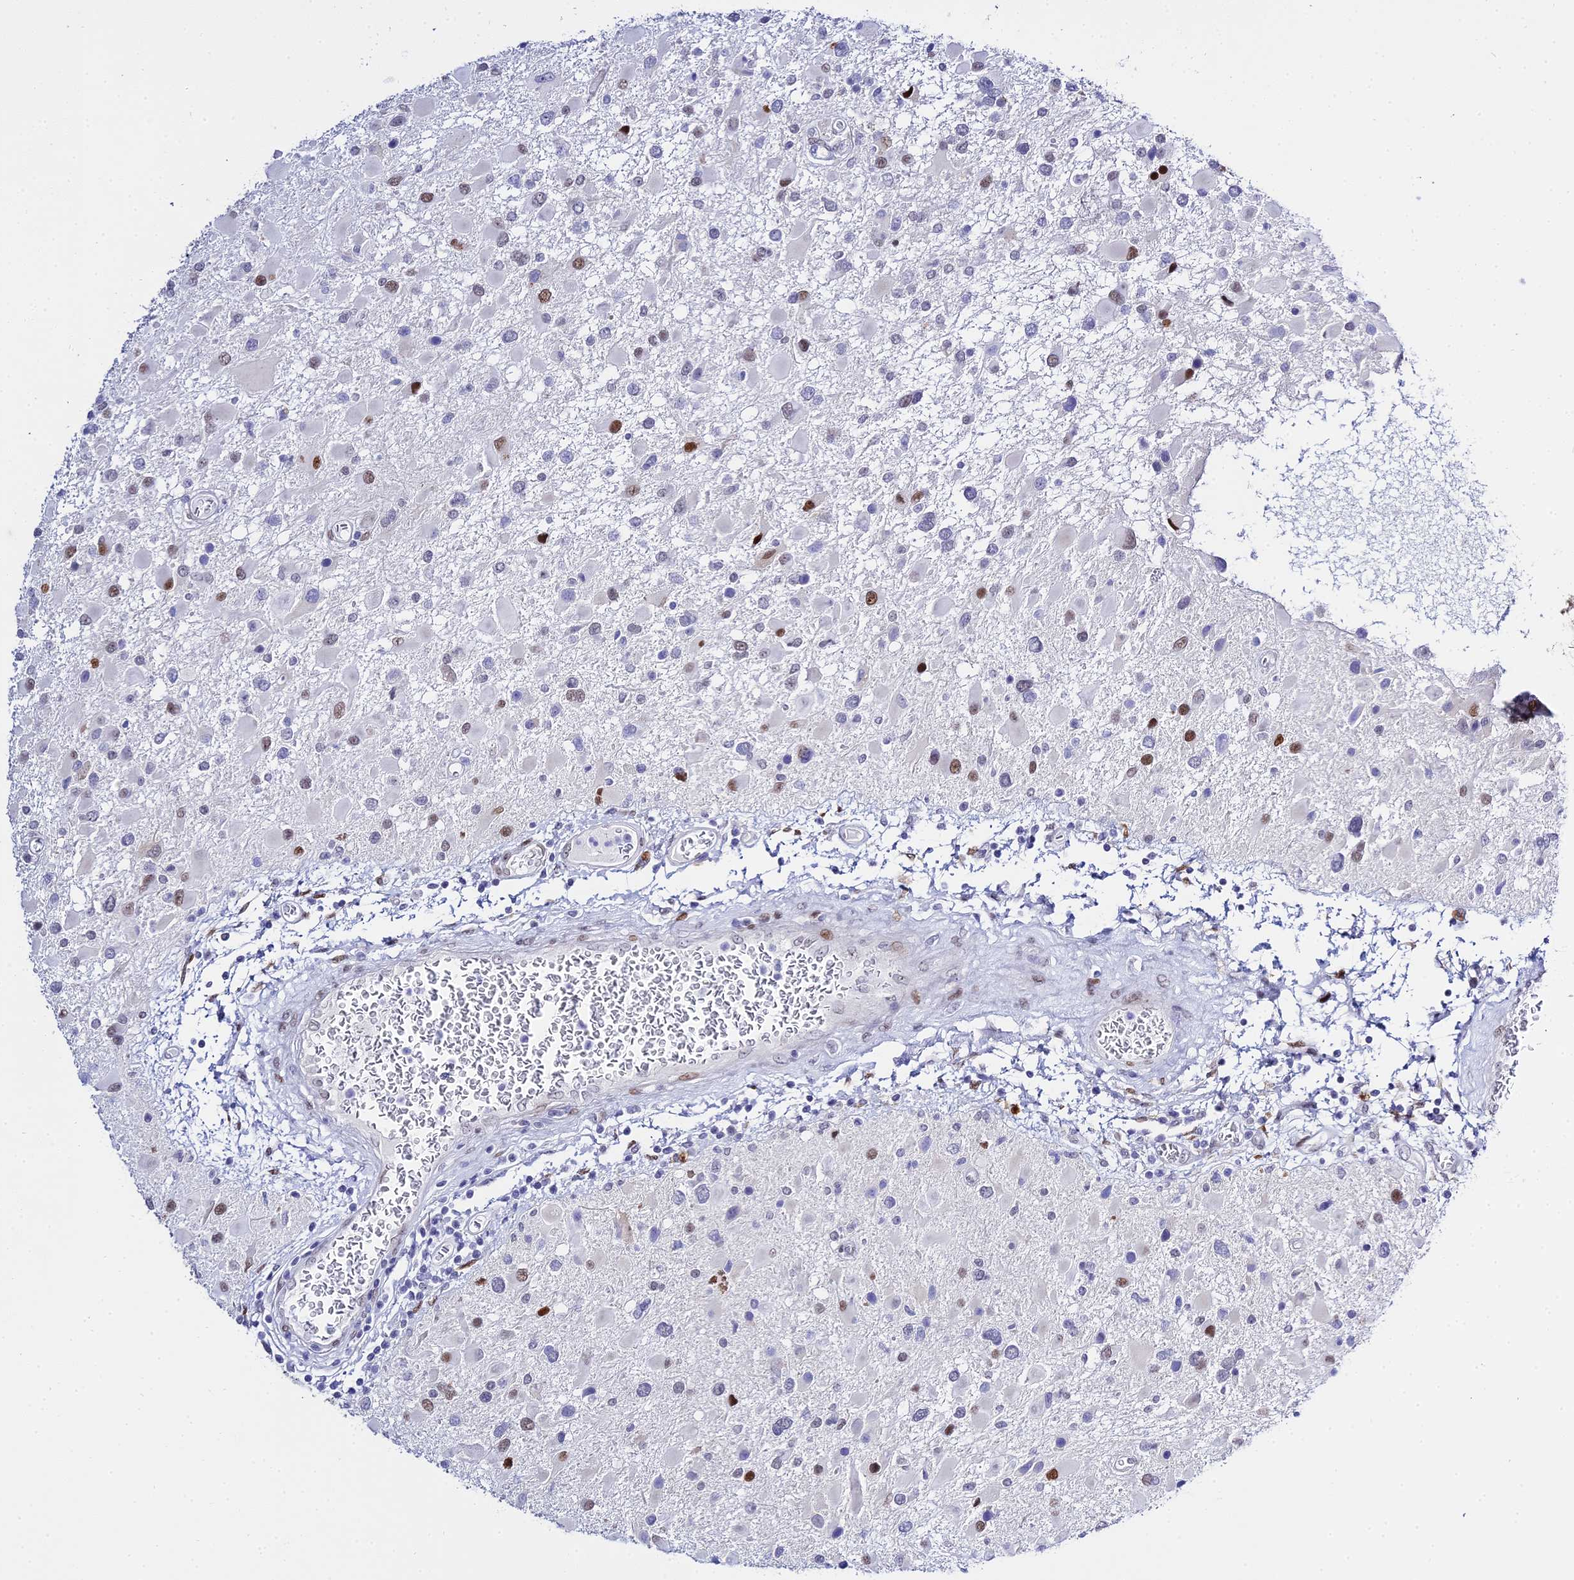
{"staining": {"intensity": "moderate", "quantity": "<25%", "location": "nuclear"}, "tissue": "glioma", "cell_type": "Tumor cells", "image_type": "cancer", "snomed": [{"axis": "morphology", "description": "Glioma, malignant, High grade"}, {"axis": "topography", "description": "Brain"}], "caption": "This is an image of immunohistochemistry staining of glioma, which shows moderate expression in the nuclear of tumor cells.", "gene": "POFUT2", "patient": {"sex": "male", "age": 53}}